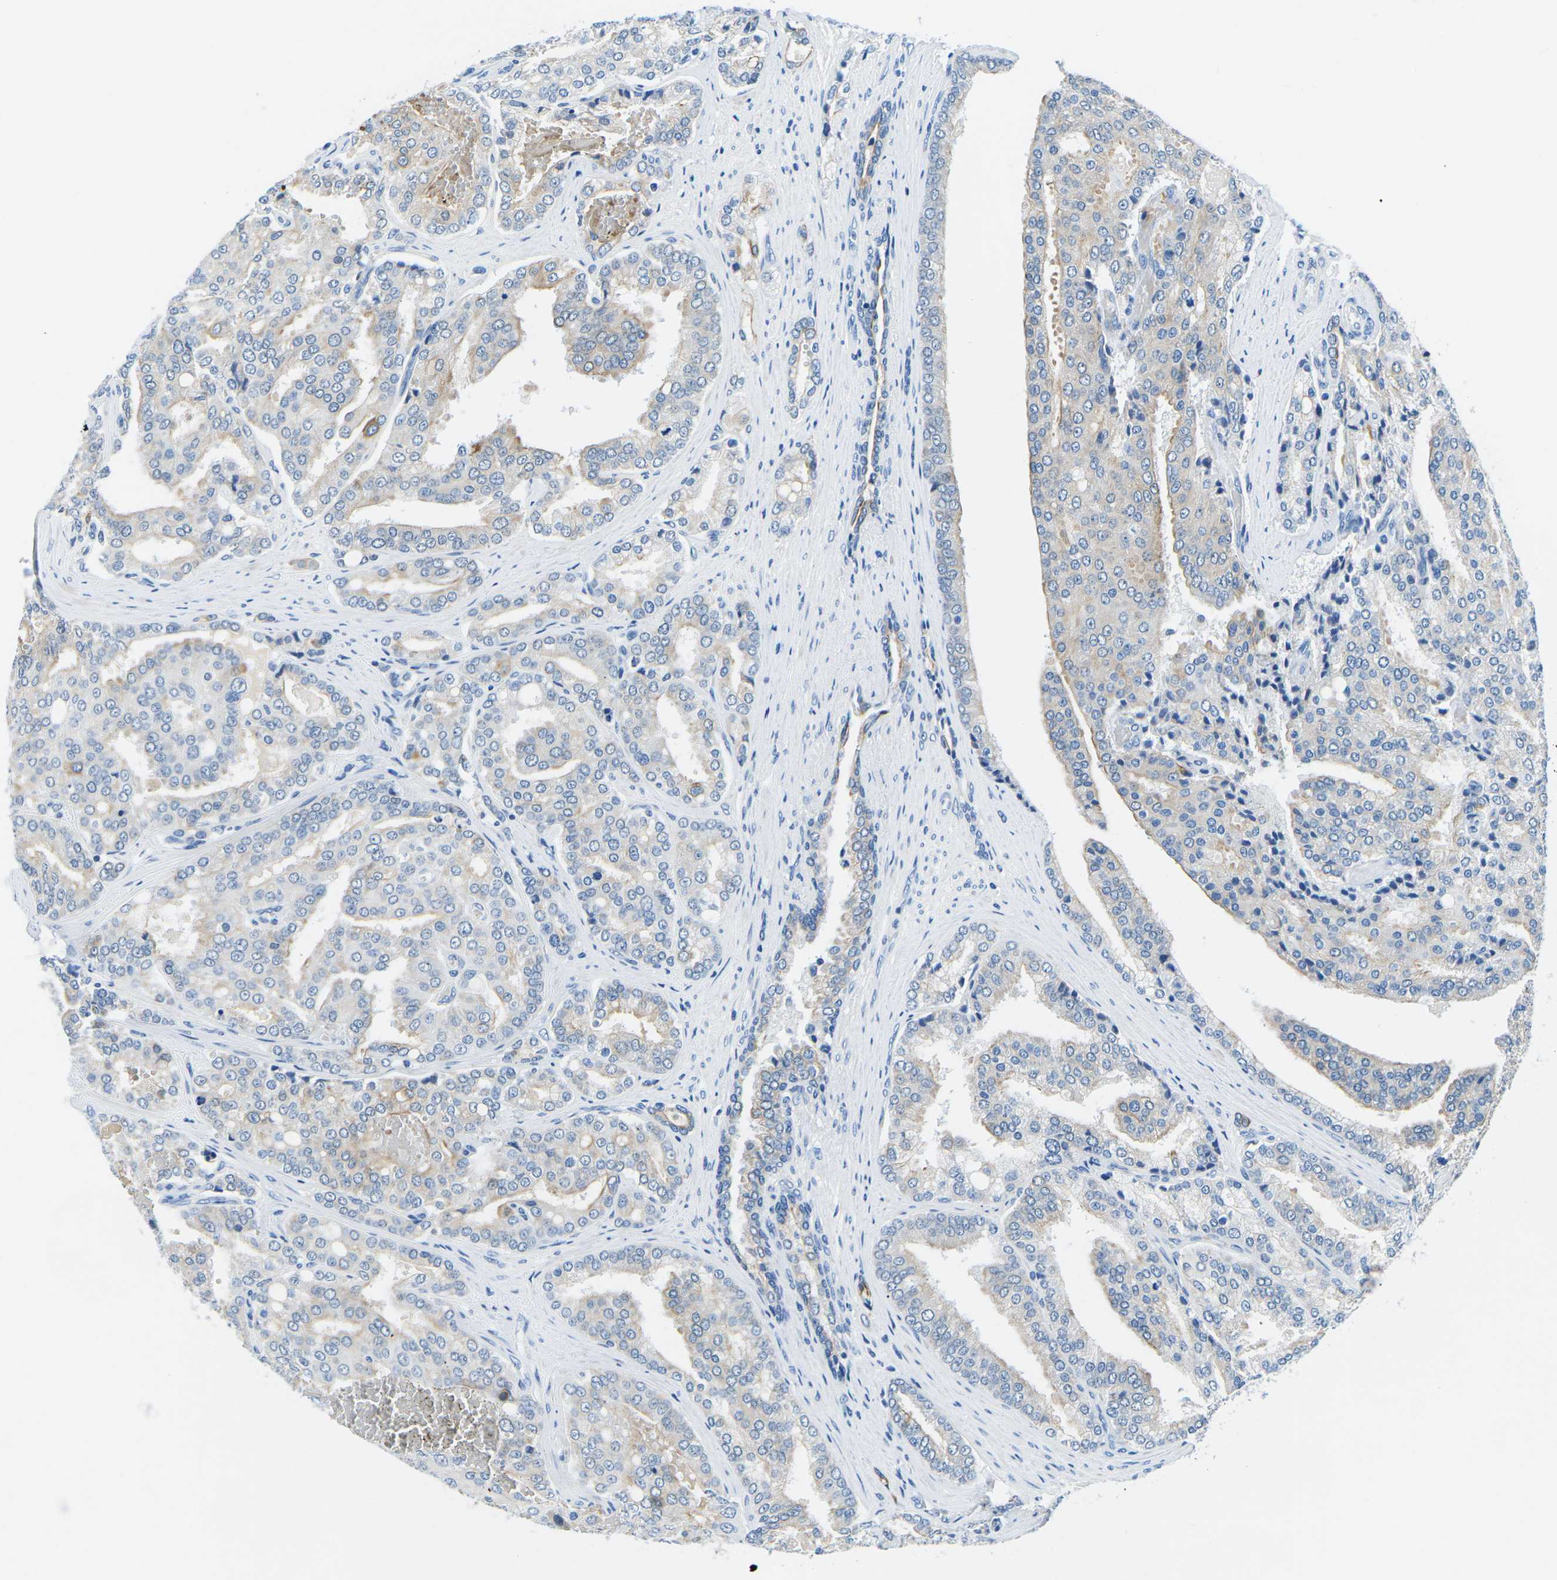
{"staining": {"intensity": "weak", "quantity": "<25%", "location": "cytoplasmic/membranous"}, "tissue": "prostate cancer", "cell_type": "Tumor cells", "image_type": "cancer", "snomed": [{"axis": "morphology", "description": "Adenocarcinoma, High grade"}, {"axis": "topography", "description": "Prostate"}], "caption": "A histopathology image of prostate cancer (adenocarcinoma (high-grade)) stained for a protein demonstrates no brown staining in tumor cells.", "gene": "TM6SF1", "patient": {"sex": "male", "age": 50}}